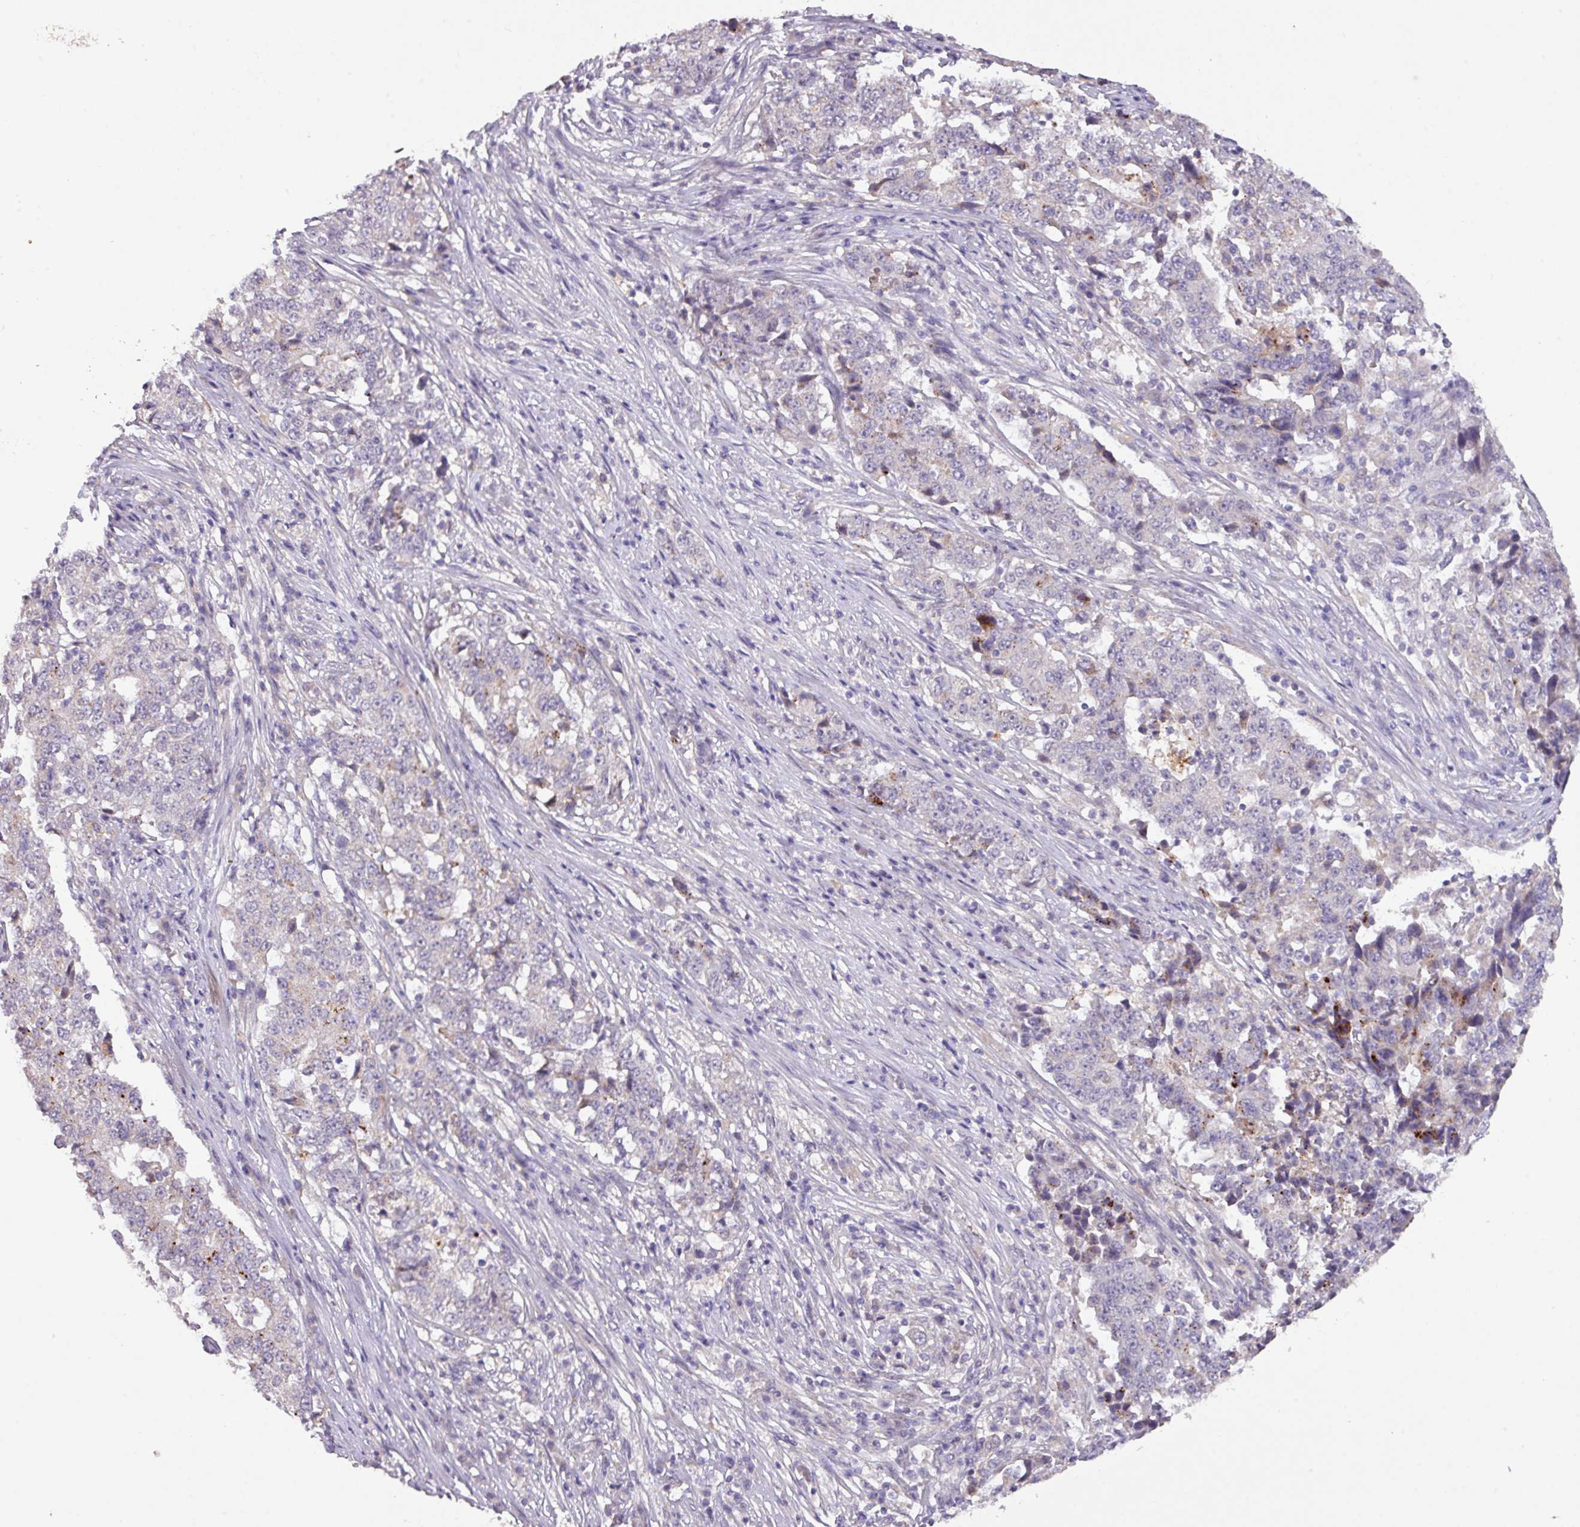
{"staining": {"intensity": "moderate", "quantity": "<25%", "location": "cytoplasmic/membranous"}, "tissue": "stomach cancer", "cell_type": "Tumor cells", "image_type": "cancer", "snomed": [{"axis": "morphology", "description": "Adenocarcinoma, NOS"}, {"axis": "topography", "description": "Stomach"}], "caption": "Immunohistochemistry (DAB) staining of stomach cancer reveals moderate cytoplasmic/membranous protein expression in about <25% of tumor cells.", "gene": "PRADC1", "patient": {"sex": "male", "age": 59}}